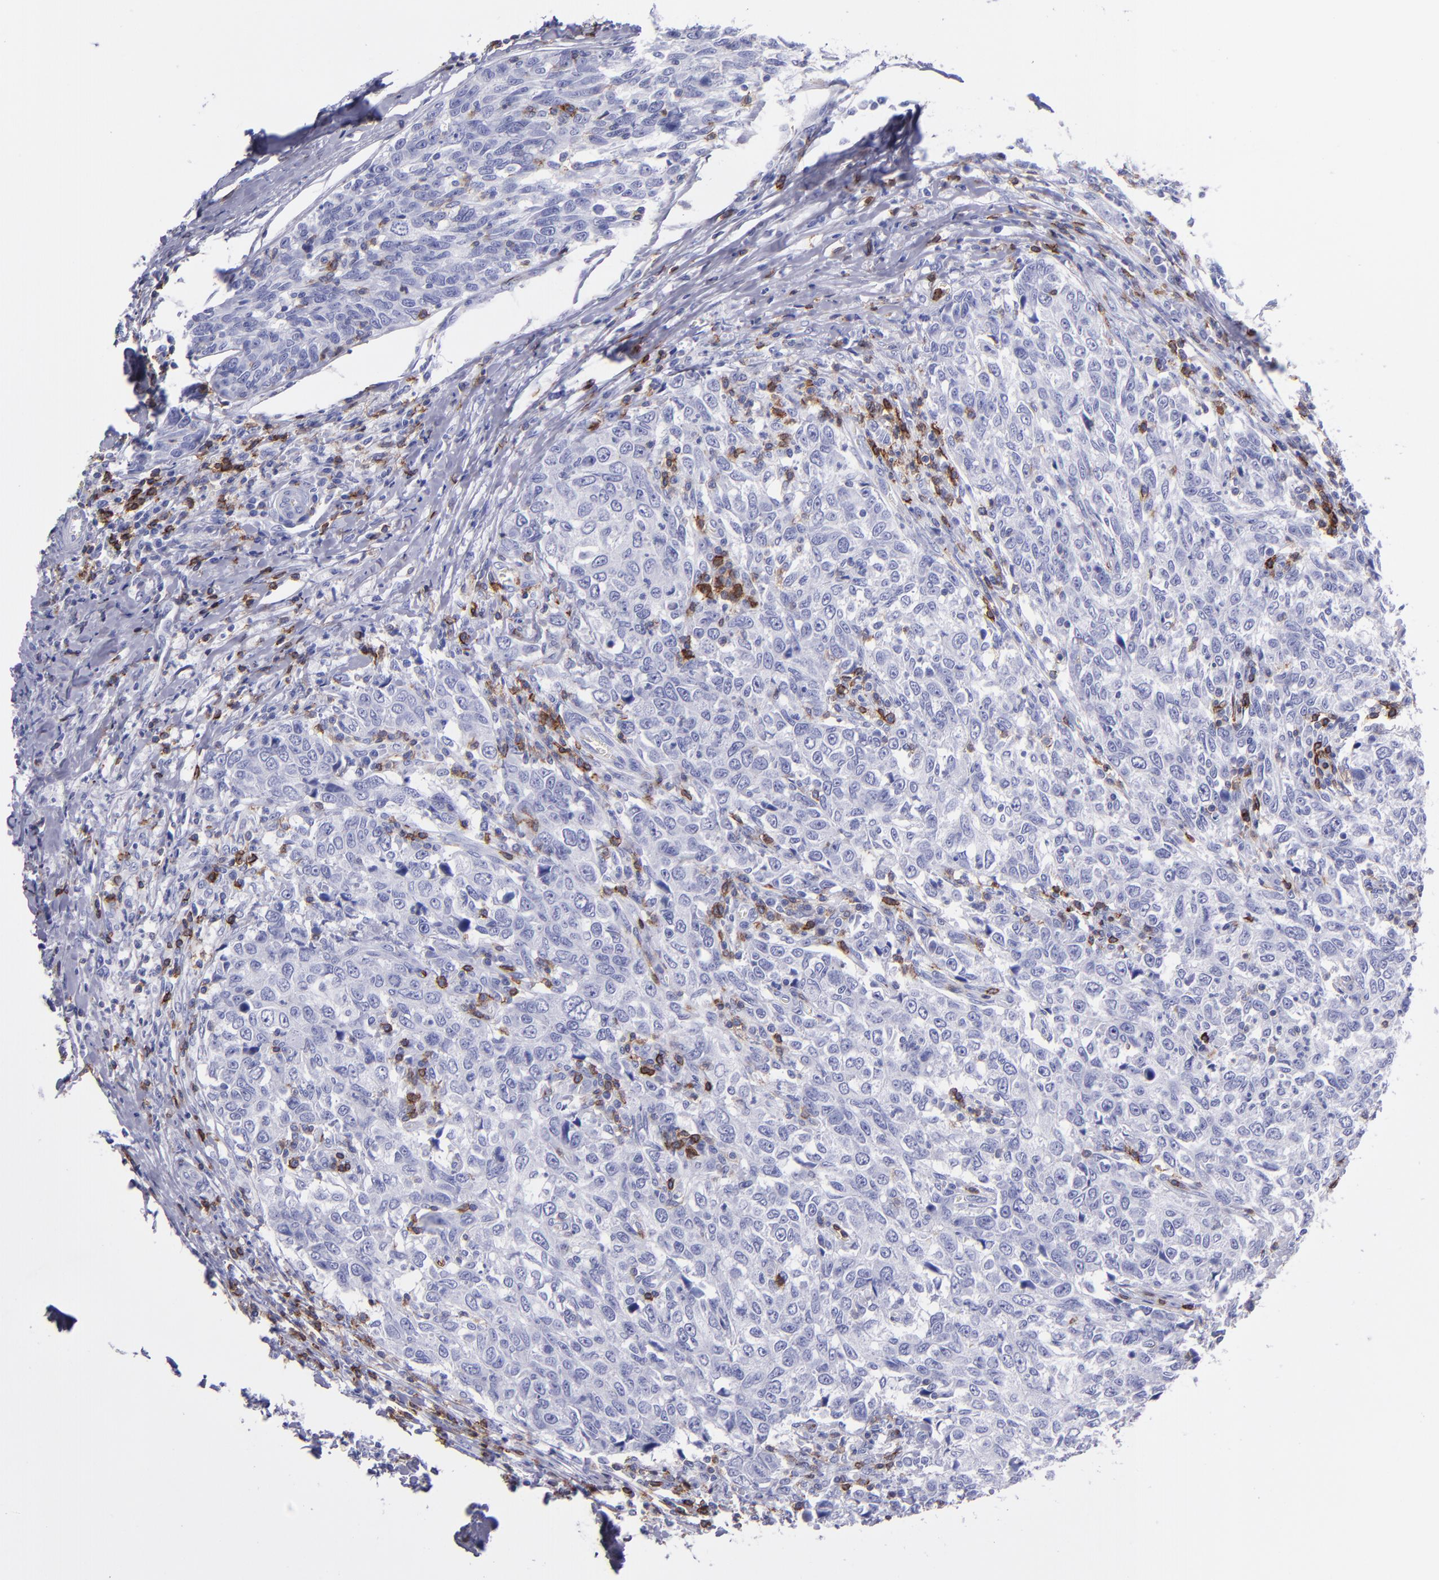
{"staining": {"intensity": "negative", "quantity": "none", "location": "none"}, "tissue": "breast cancer", "cell_type": "Tumor cells", "image_type": "cancer", "snomed": [{"axis": "morphology", "description": "Duct carcinoma"}, {"axis": "topography", "description": "Breast"}], "caption": "DAB (3,3'-diaminobenzidine) immunohistochemical staining of human breast invasive ductal carcinoma demonstrates no significant staining in tumor cells.", "gene": "CD6", "patient": {"sex": "female", "age": 50}}